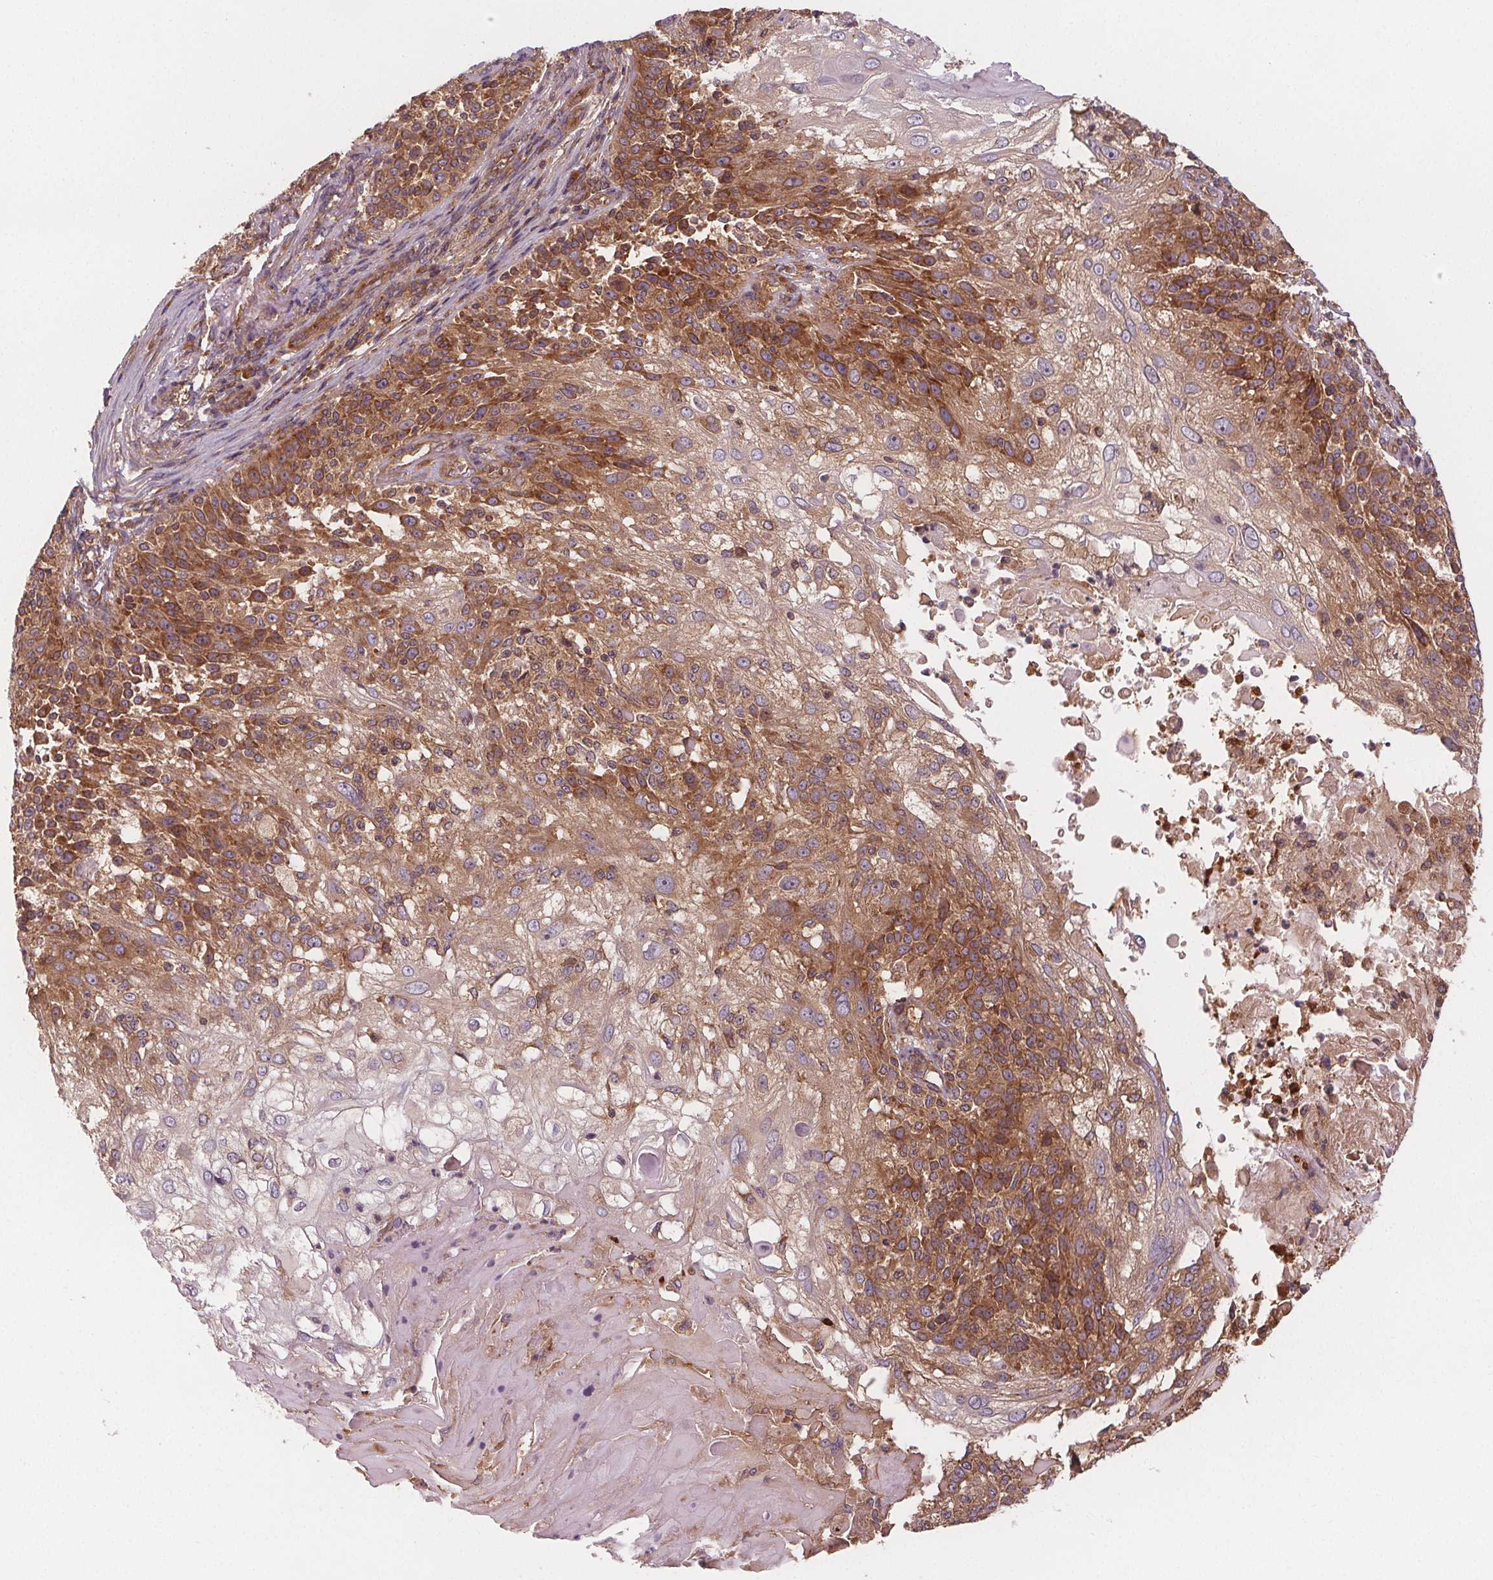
{"staining": {"intensity": "moderate", "quantity": ">75%", "location": "cytoplasmic/membranous"}, "tissue": "skin cancer", "cell_type": "Tumor cells", "image_type": "cancer", "snomed": [{"axis": "morphology", "description": "Normal tissue, NOS"}, {"axis": "morphology", "description": "Squamous cell carcinoma, NOS"}, {"axis": "topography", "description": "Skin"}], "caption": "An image of squamous cell carcinoma (skin) stained for a protein displays moderate cytoplasmic/membranous brown staining in tumor cells.", "gene": "EIF3D", "patient": {"sex": "female", "age": 83}}